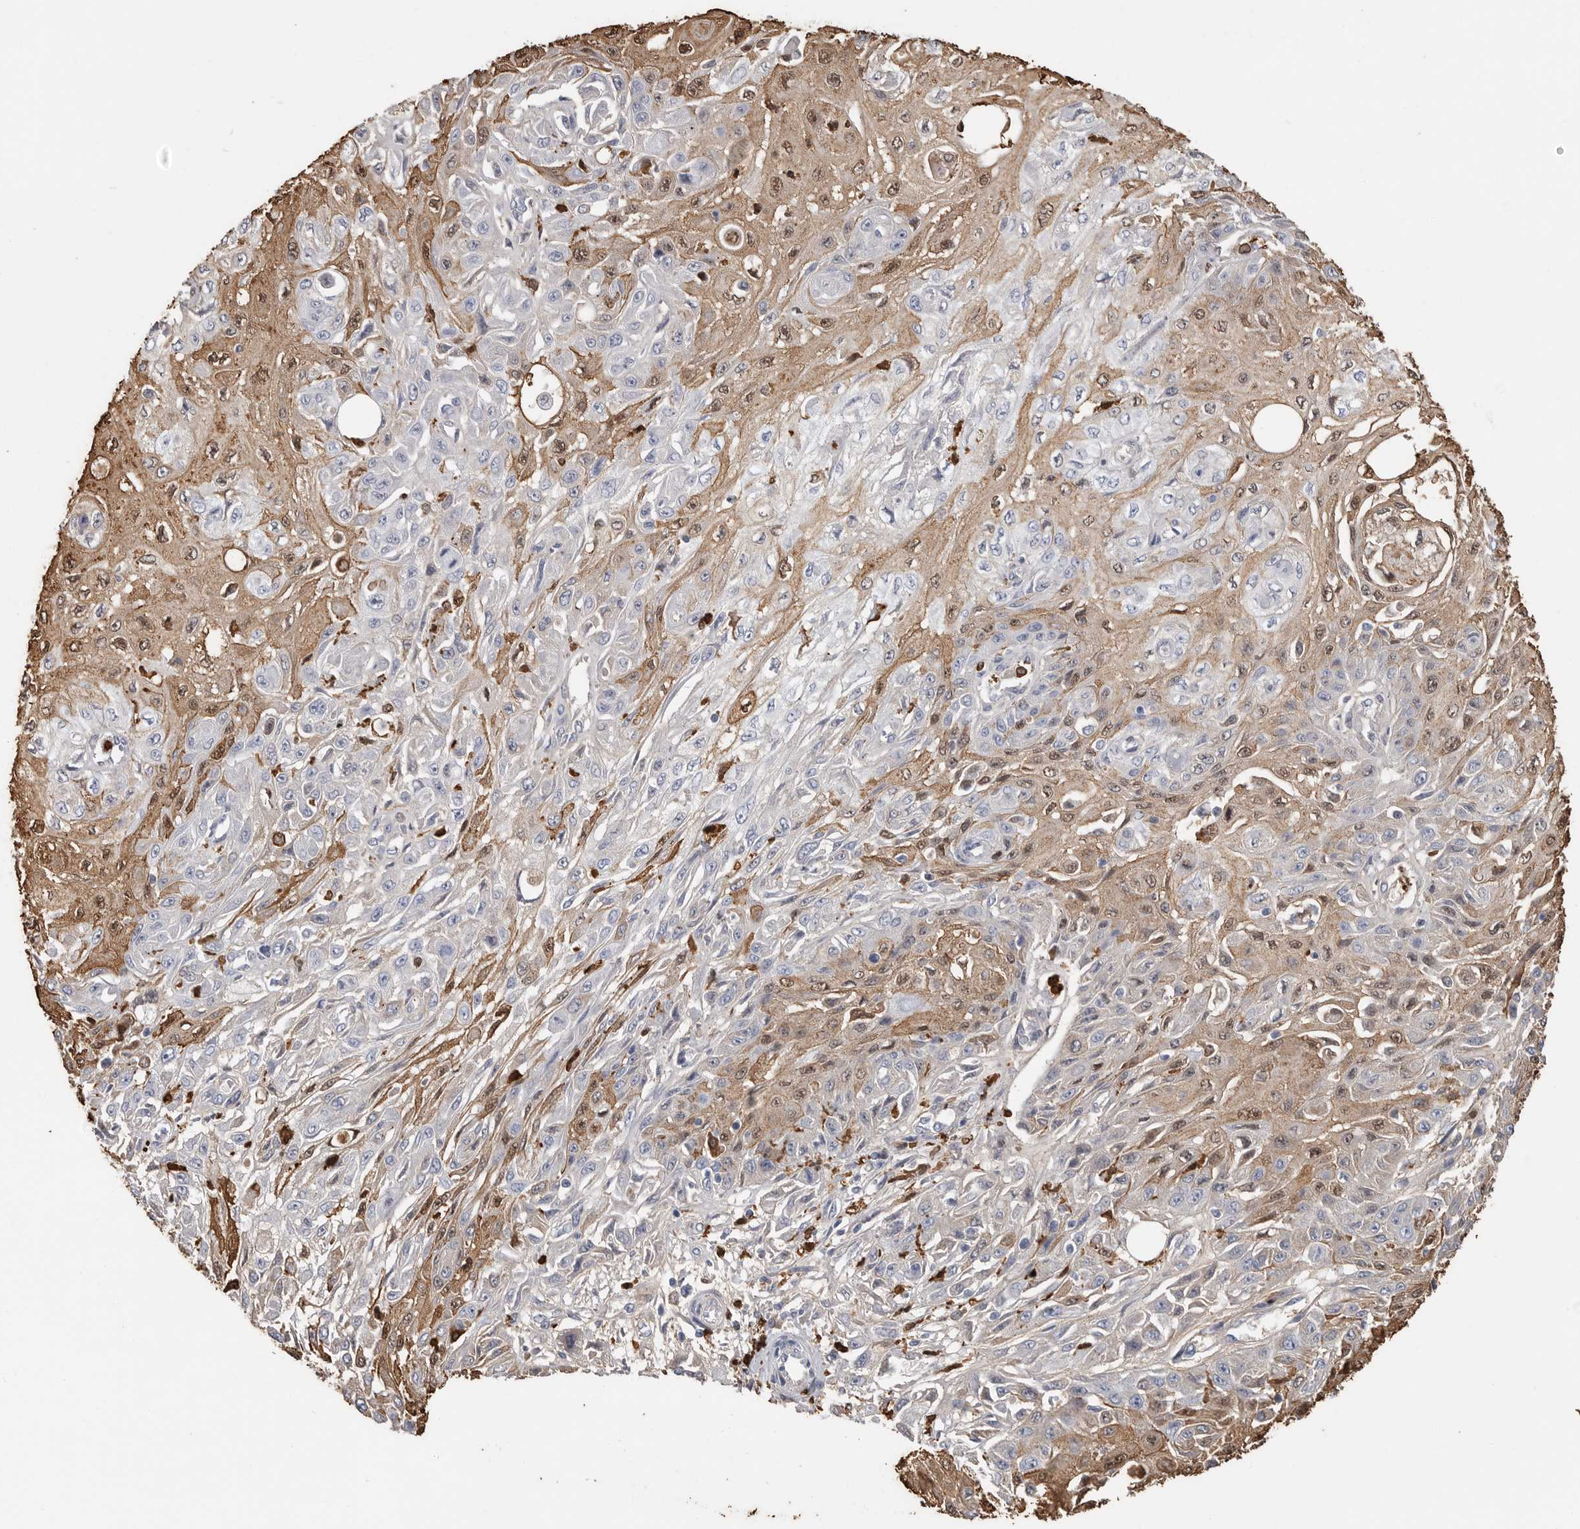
{"staining": {"intensity": "weak", "quantity": "25%-75%", "location": "cytoplasmic/membranous,nuclear"}, "tissue": "skin cancer", "cell_type": "Tumor cells", "image_type": "cancer", "snomed": [{"axis": "morphology", "description": "Squamous cell carcinoma, NOS"}, {"axis": "morphology", "description": "Squamous cell carcinoma, metastatic, NOS"}, {"axis": "topography", "description": "Skin"}, {"axis": "topography", "description": "Lymph node"}], "caption": "DAB (3,3'-diaminobenzidine) immunohistochemical staining of human skin cancer displays weak cytoplasmic/membranous and nuclear protein staining in about 25%-75% of tumor cells.", "gene": "CYB561D1", "patient": {"sex": "male", "age": 75}}